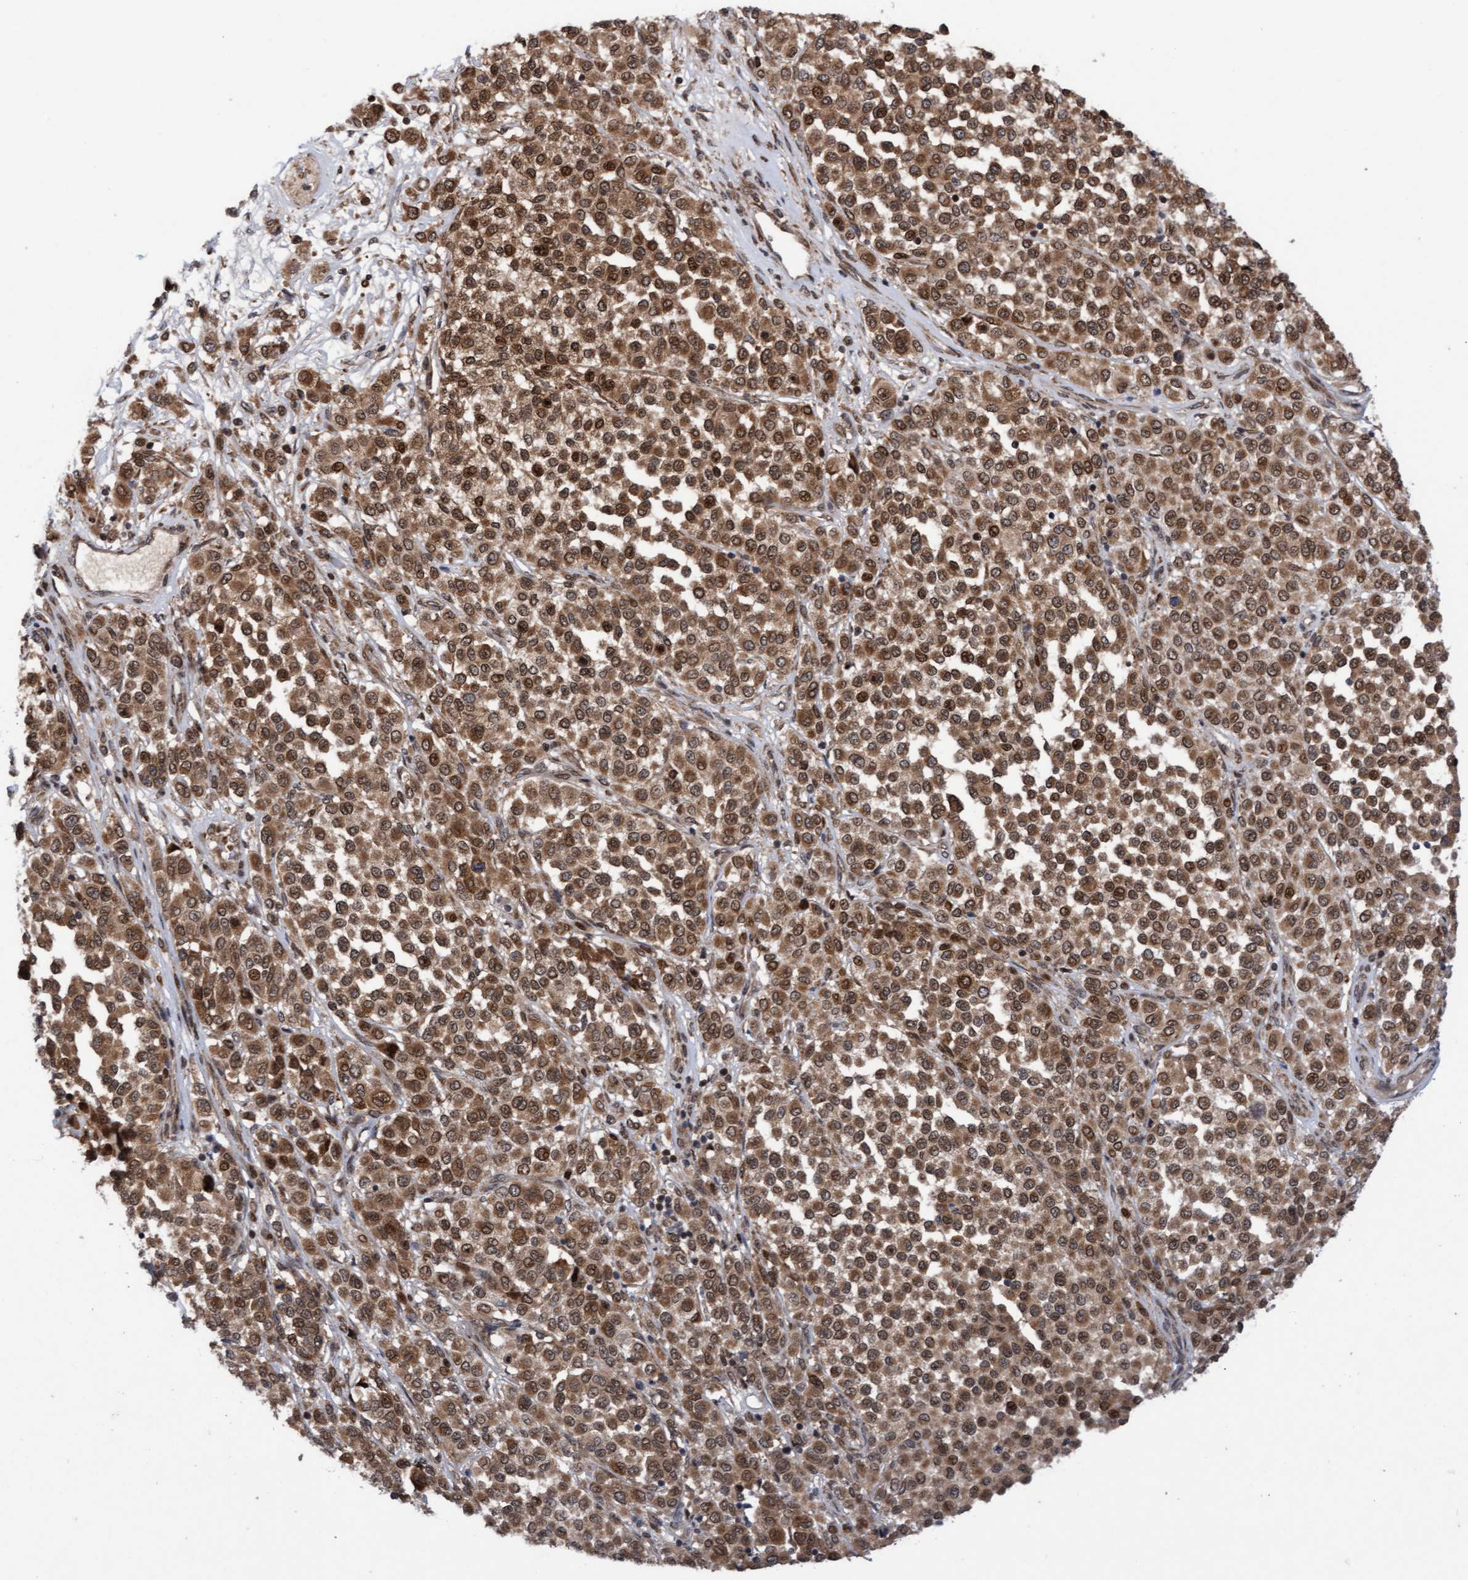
{"staining": {"intensity": "moderate", "quantity": ">75%", "location": "cytoplasmic/membranous,nuclear"}, "tissue": "melanoma", "cell_type": "Tumor cells", "image_type": "cancer", "snomed": [{"axis": "morphology", "description": "Malignant melanoma, Metastatic site"}, {"axis": "topography", "description": "Pancreas"}], "caption": "Brown immunohistochemical staining in melanoma displays moderate cytoplasmic/membranous and nuclear staining in approximately >75% of tumor cells.", "gene": "TANC2", "patient": {"sex": "female", "age": 30}}